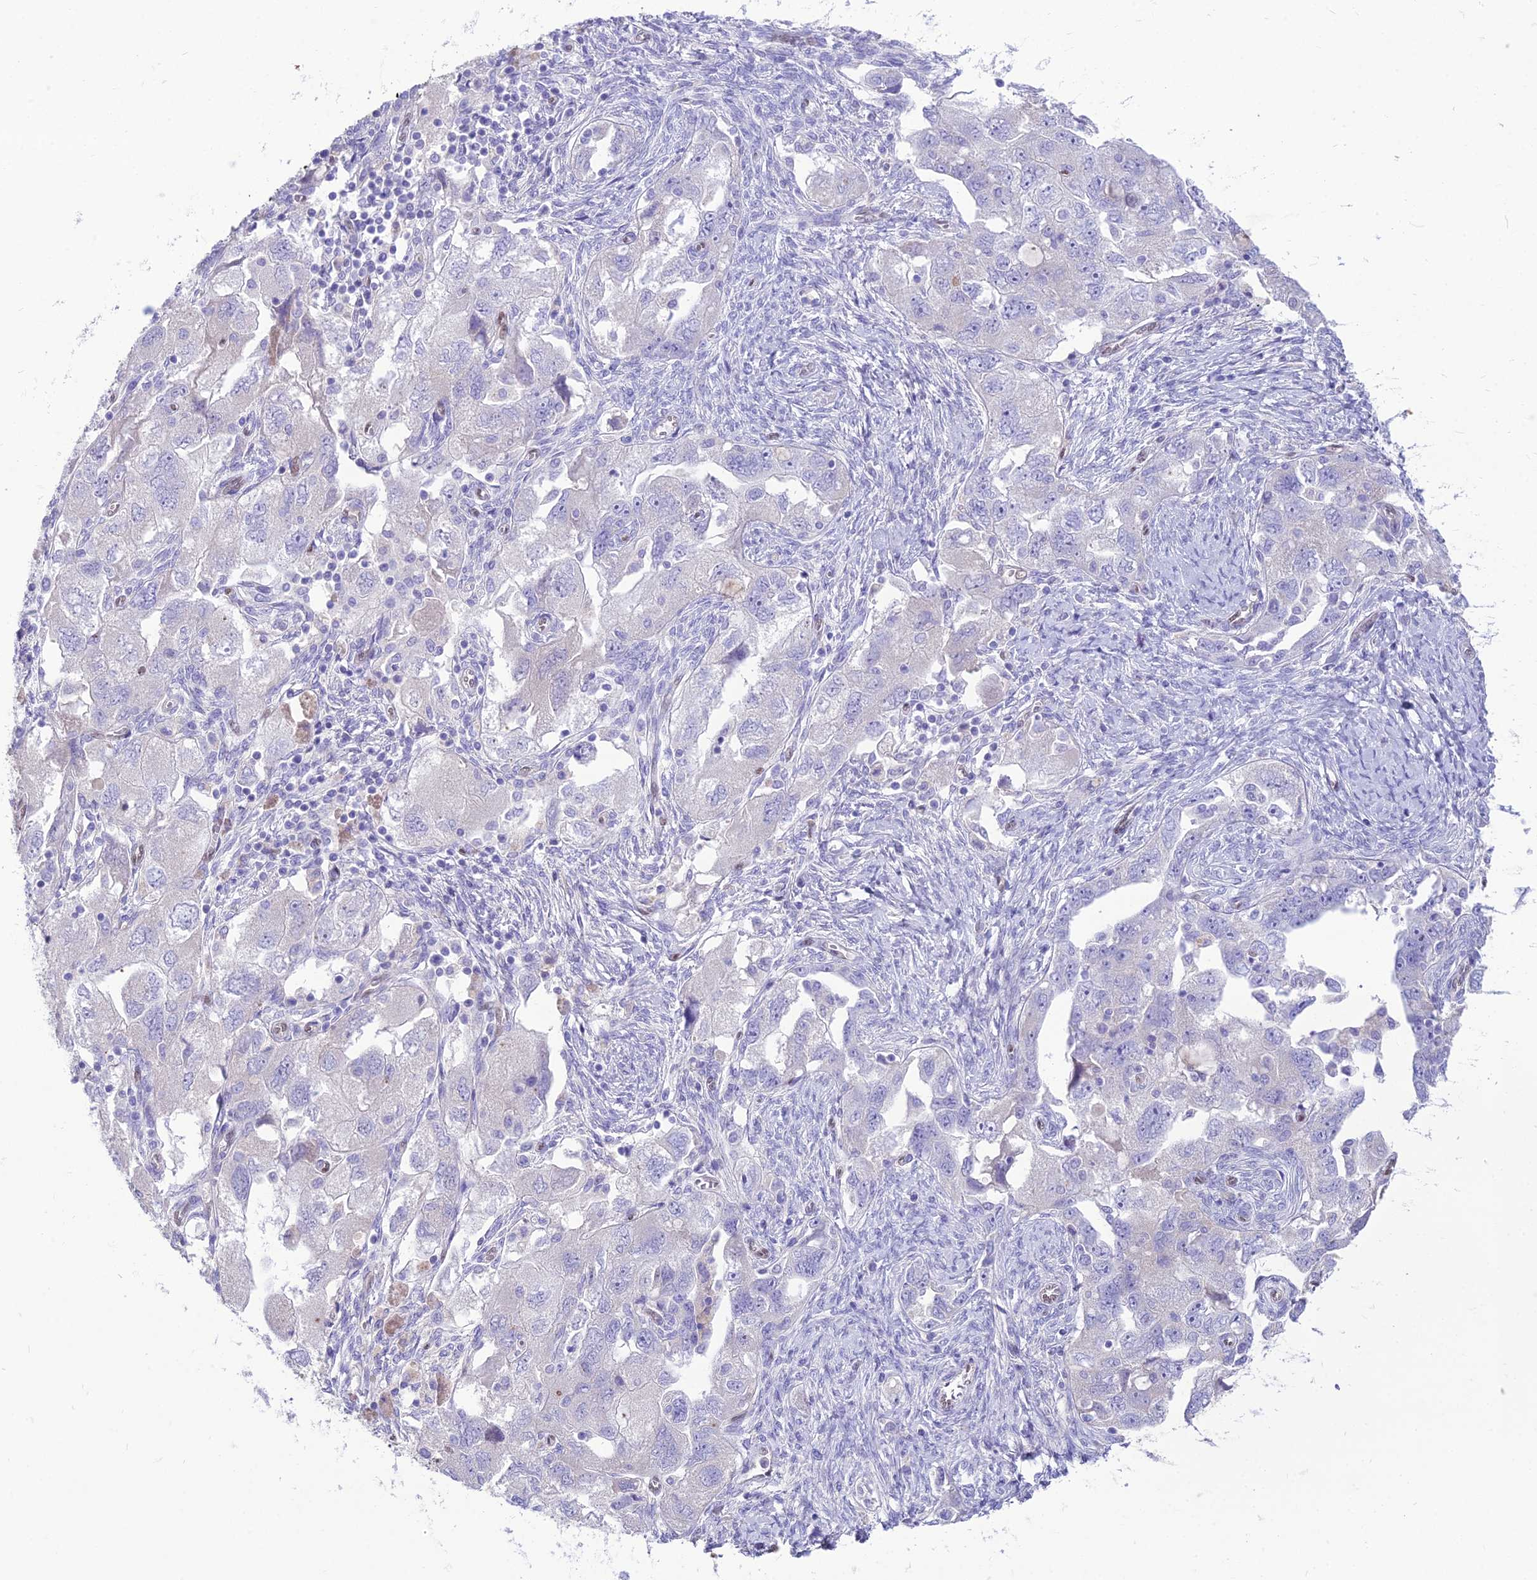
{"staining": {"intensity": "negative", "quantity": "none", "location": "none"}, "tissue": "ovarian cancer", "cell_type": "Tumor cells", "image_type": "cancer", "snomed": [{"axis": "morphology", "description": "Carcinoma, NOS"}, {"axis": "morphology", "description": "Cystadenocarcinoma, serous, NOS"}, {"axis": "topography", "description": "Ovary"}], "caption": "Tumor cells are negative for brown protein staining in ovarian serous cystadenocarcinoma.", "gene": "NOVA2", "patient": {"sex": "female", "age": 69}}